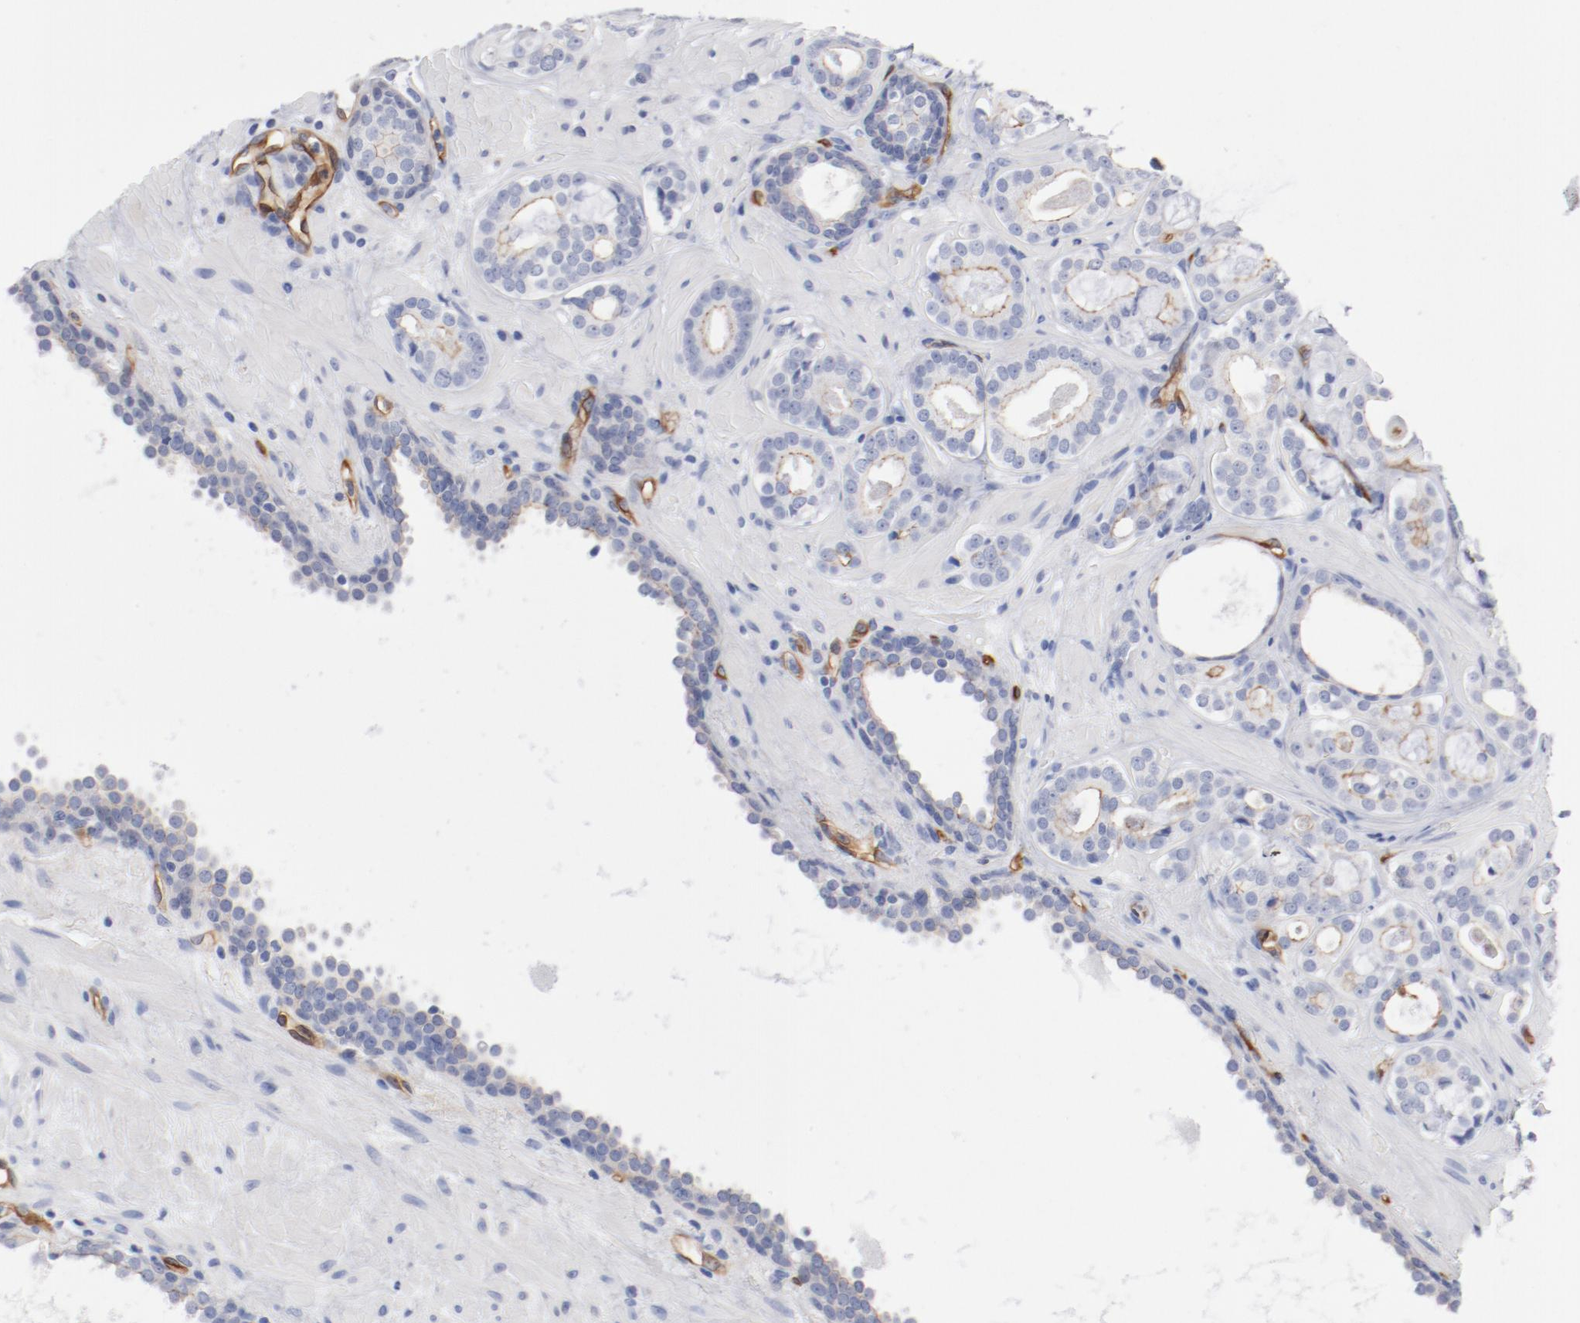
{"staining": {"intensity": "weak", "quantity": "25%-75%", "location": "cytoplasmic/membranous"}, "tissue": "prostate cancer", "cell_type": "Tumor cells", "image_type": "cancer", "snomed": [{"axis": "morphology", "description": "Adenocarcinoma, Low grade"}, {"axis": "topography", "description": "Prostate"}], "caption": "Weak cytoplasmic/membranous staining is identified in approximately 25%-75% of tumor cells in prostate low-grade adenocarcinoma. (DAB (3,3'-diaminobenzidine) IHC, brown staining for protein, blue staining for nuclei).", "gene": "SHANK3", "patient": {"sex": "male", "age": 57}}